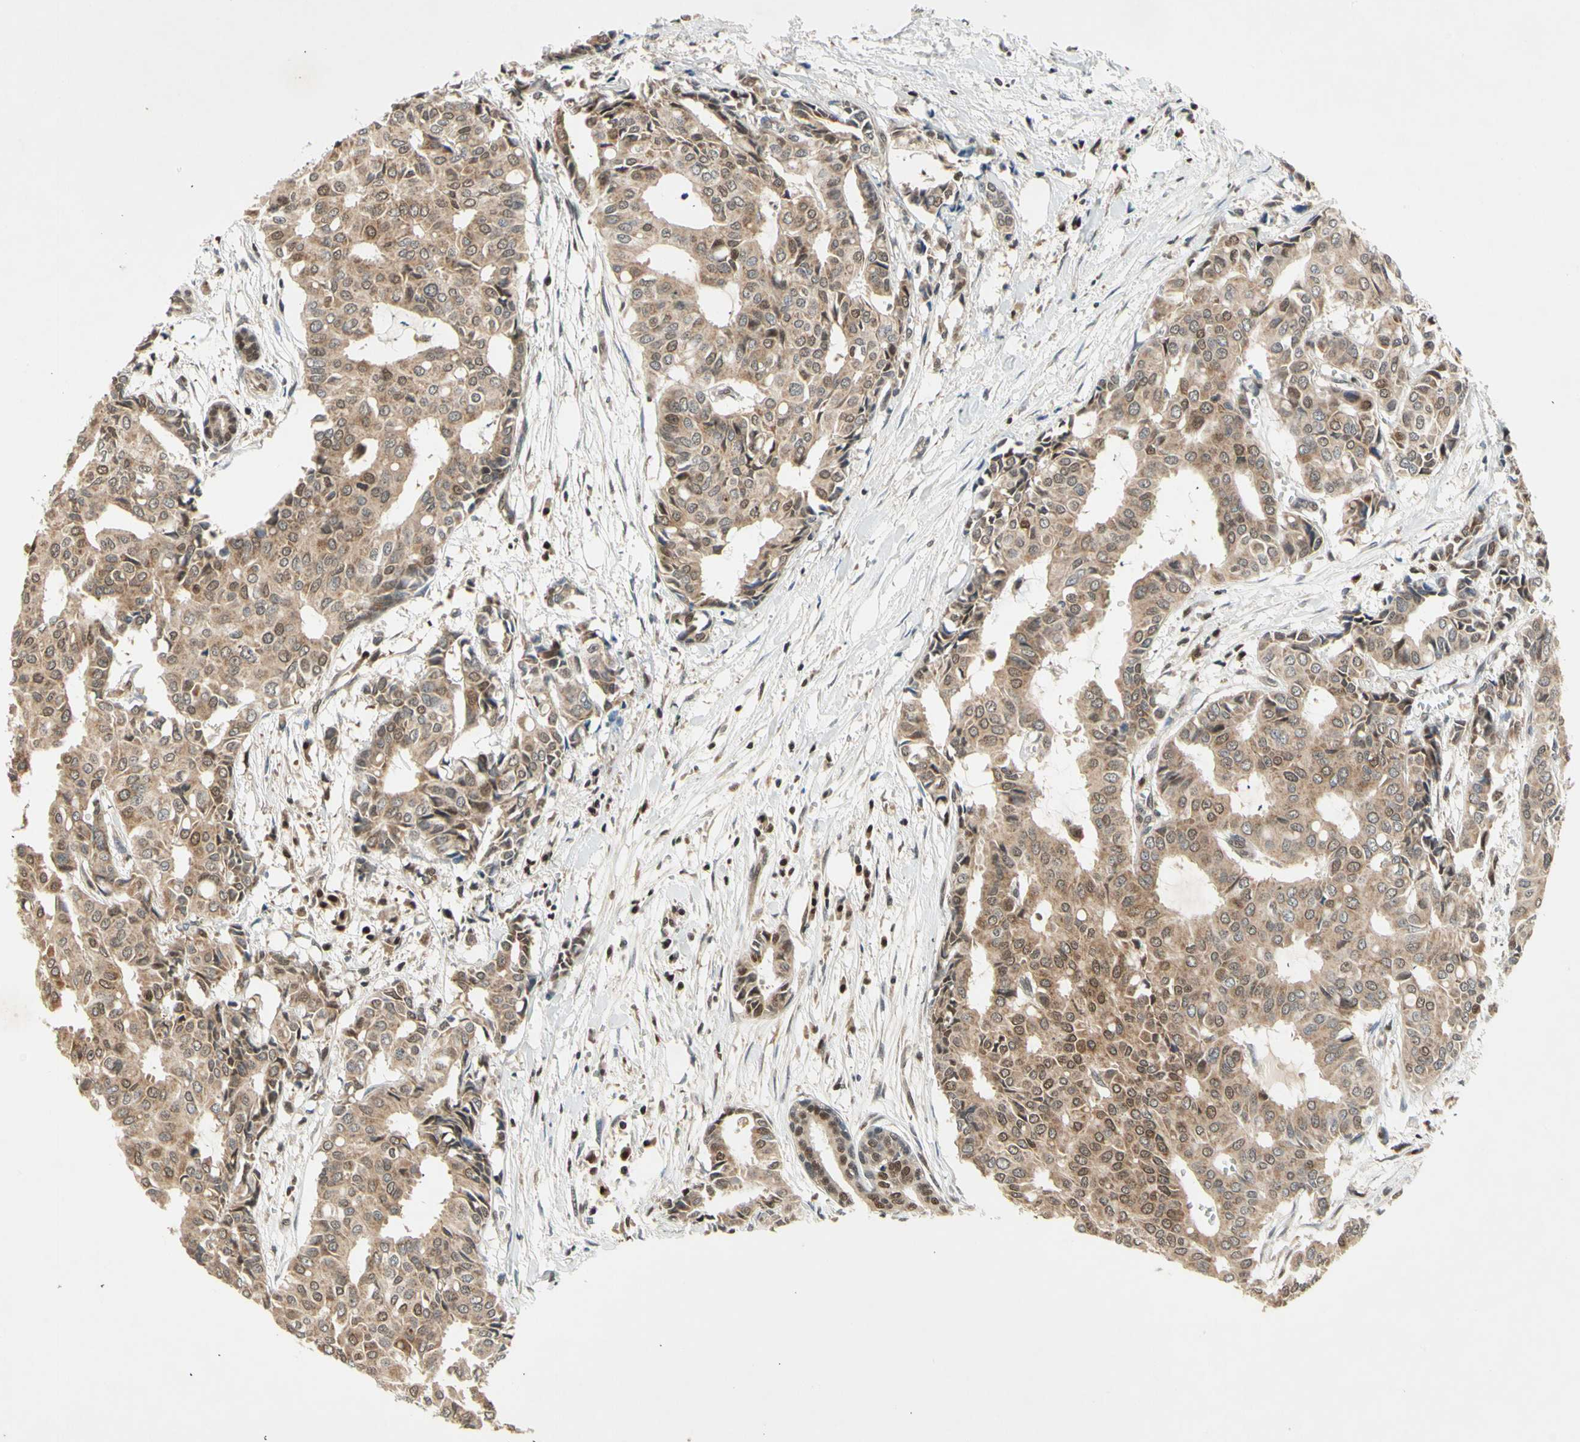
{"staining": {"intensity": "moderate", "quantity": ">75%", "location": "cytoplasmic/membranous"}, "tissue": "head and neck cancer", "cell_type": "Tumor cells", "image_type": "cancer", "snomed": [{"axis": "morphology", "description": "Adenocarcinoma, NOS"}, {"axis": "topography", "description": "Salivary gland"}, {"axis": "topography", "description": "Head-Neck"}], "caption": "Head and neck cancer (adenocarcinoma) stained with DAB (3,3'-diaminobenzidine) immunohistochemistry (IHC) displays medium levels of moderate cytoplasmic/membranous positivity in approximately >75% of tumor cells. (DAB IHC, brown staining for protein, blue staining for nuclei).", "gene": "GSR", "patient": {"sex": "female", "age": 59}}